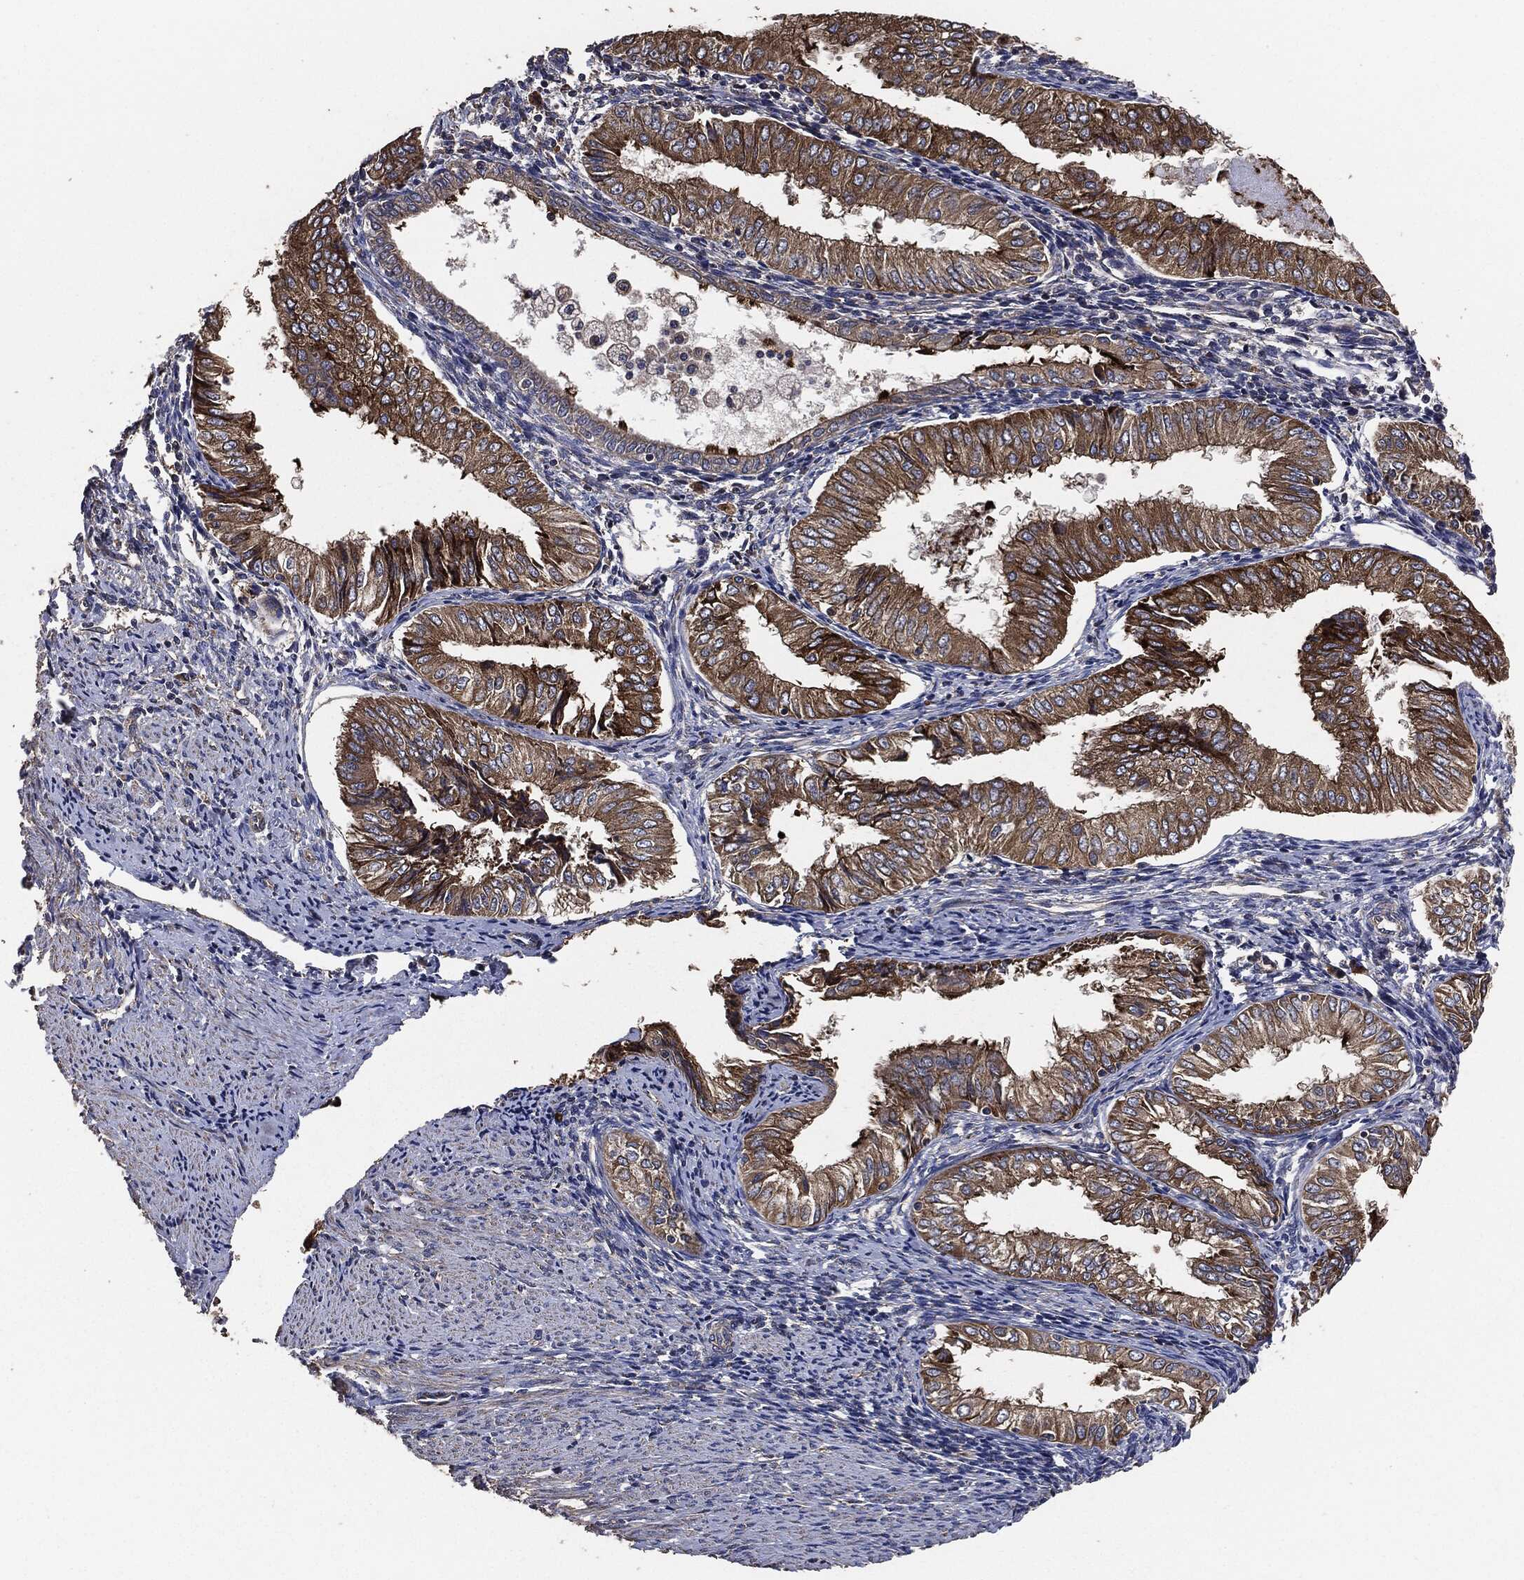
{"staining": {"intensity": "strong", "quantity": "25%-75%", "location": "cytoplasmic/membranous"}, "tissue": "endometrial cancer", "cell_type": "Tumor cells", "image_type": "cancer", "snomed": [{"axis": "morphology", "description": "Adenocarcinoma, NOS"}, {"axis": "topography", "description": "Endometrium"}], "caption": "Immunohistochemistry (IHC) (DAB) staining of human endometrial cancer displays strong cytoplasmic/membranous protein expression in approximately 25%-75% of tumor cells. The staining was performed using DAB (3,3'-diaminobenzidine), with brown indicating positive protein expression. Nuclei are stained blue with hematoxylin.", "gene": "STK3", "patient": {"sex": "female", "age": 53}}